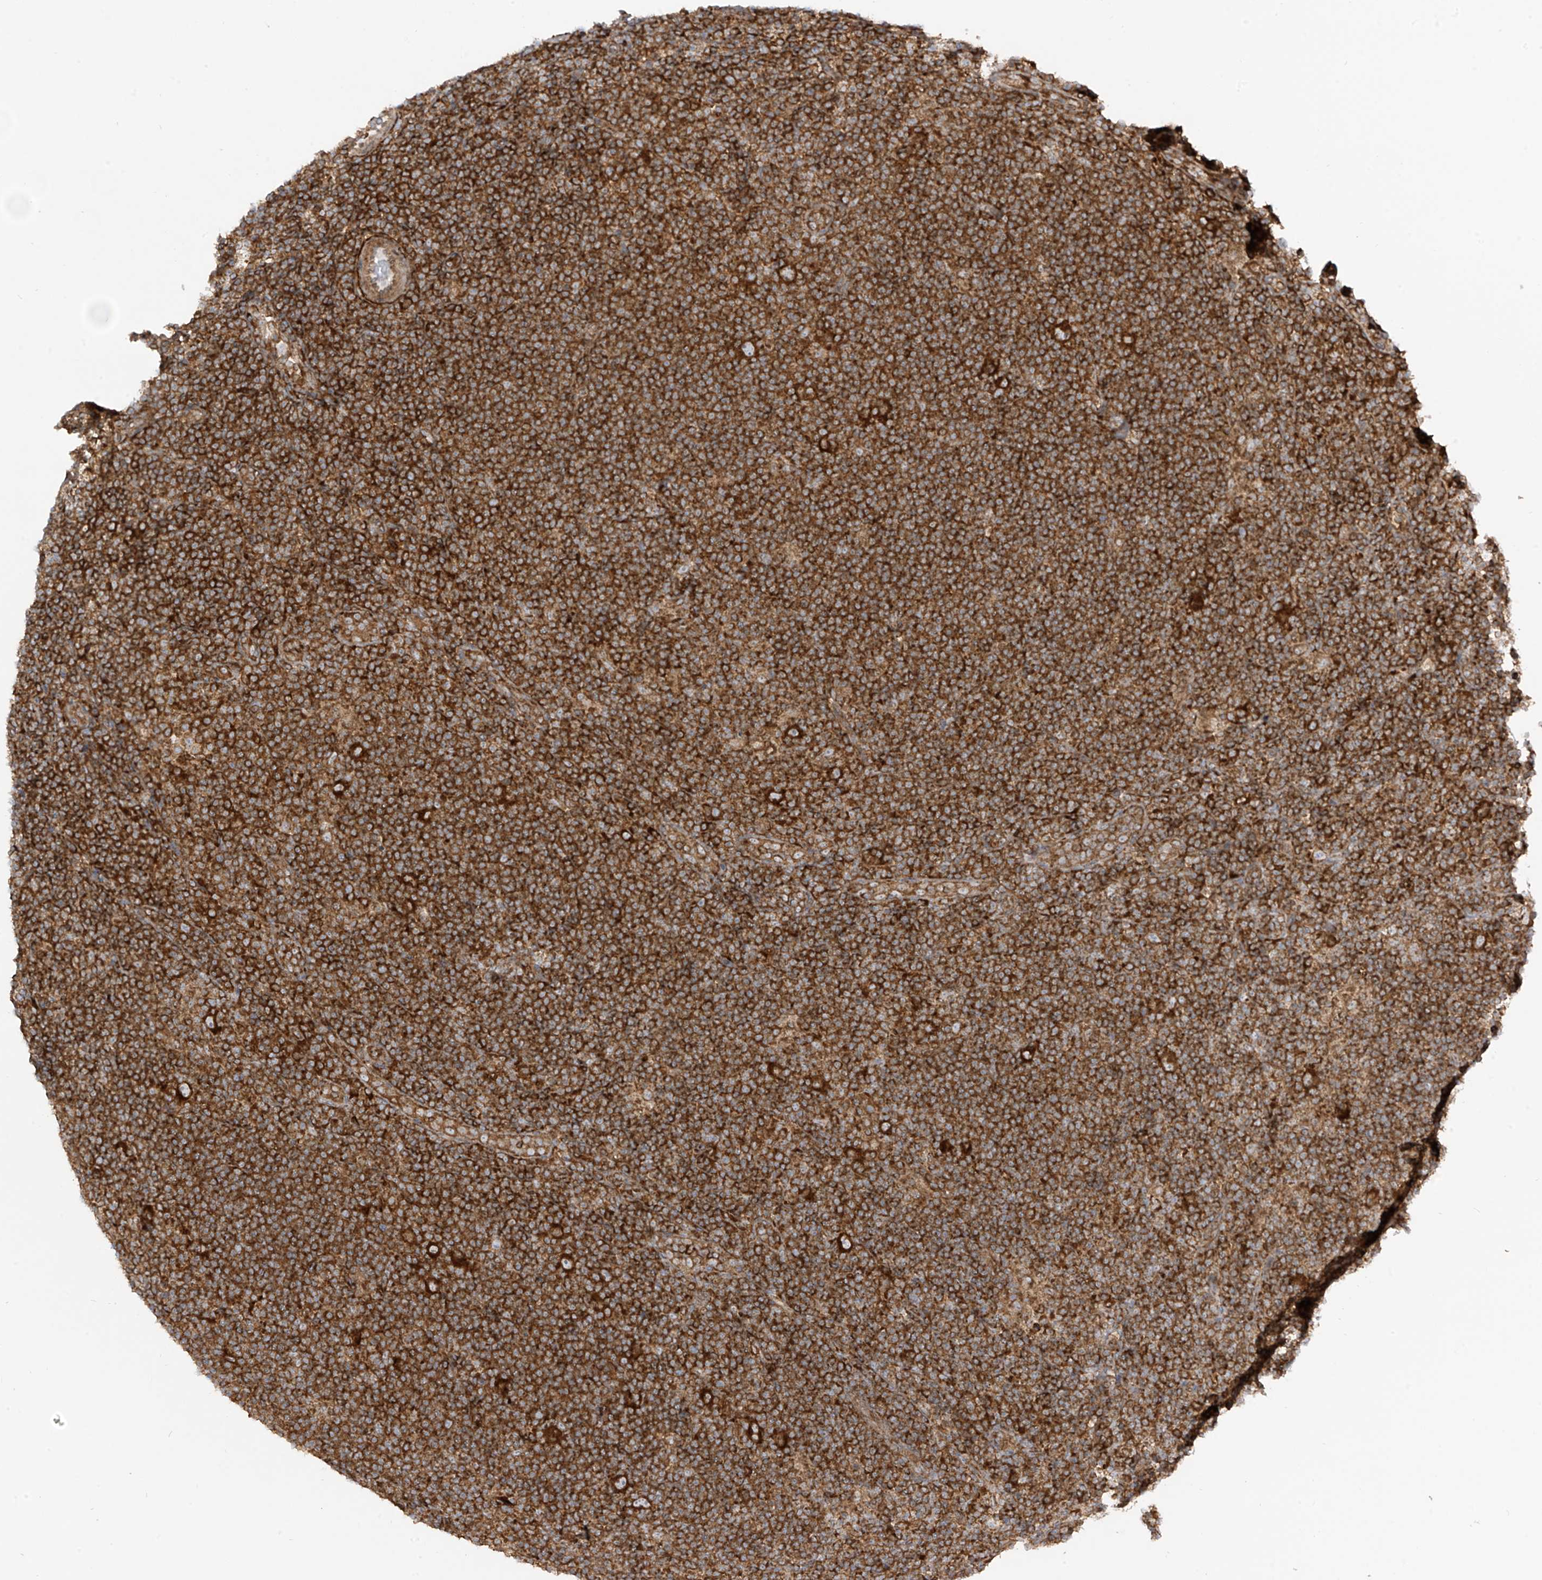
{"staining": {"intensity": "strong", "quantity": ">75%", "location": "cytoplasmic/membranous"}, "tissue": "lymphoma", "cell_type": "Tumor cells", "image_type": "cancer", "snomed": [{"axis": "morphology", "description": "Hodgkin's disease, NOS"}, {"axis": "topography", "description": "Lymph node"}], "caption": "The histopathology image displays a brown stain indicating the presence of a protein in the cytoplasmic/membranous of tumor cells in Hodgkin's disease. Nuclei are stained in blue.", "gene": "REPS1", "patient": {"sex": "female", "age": 57}}